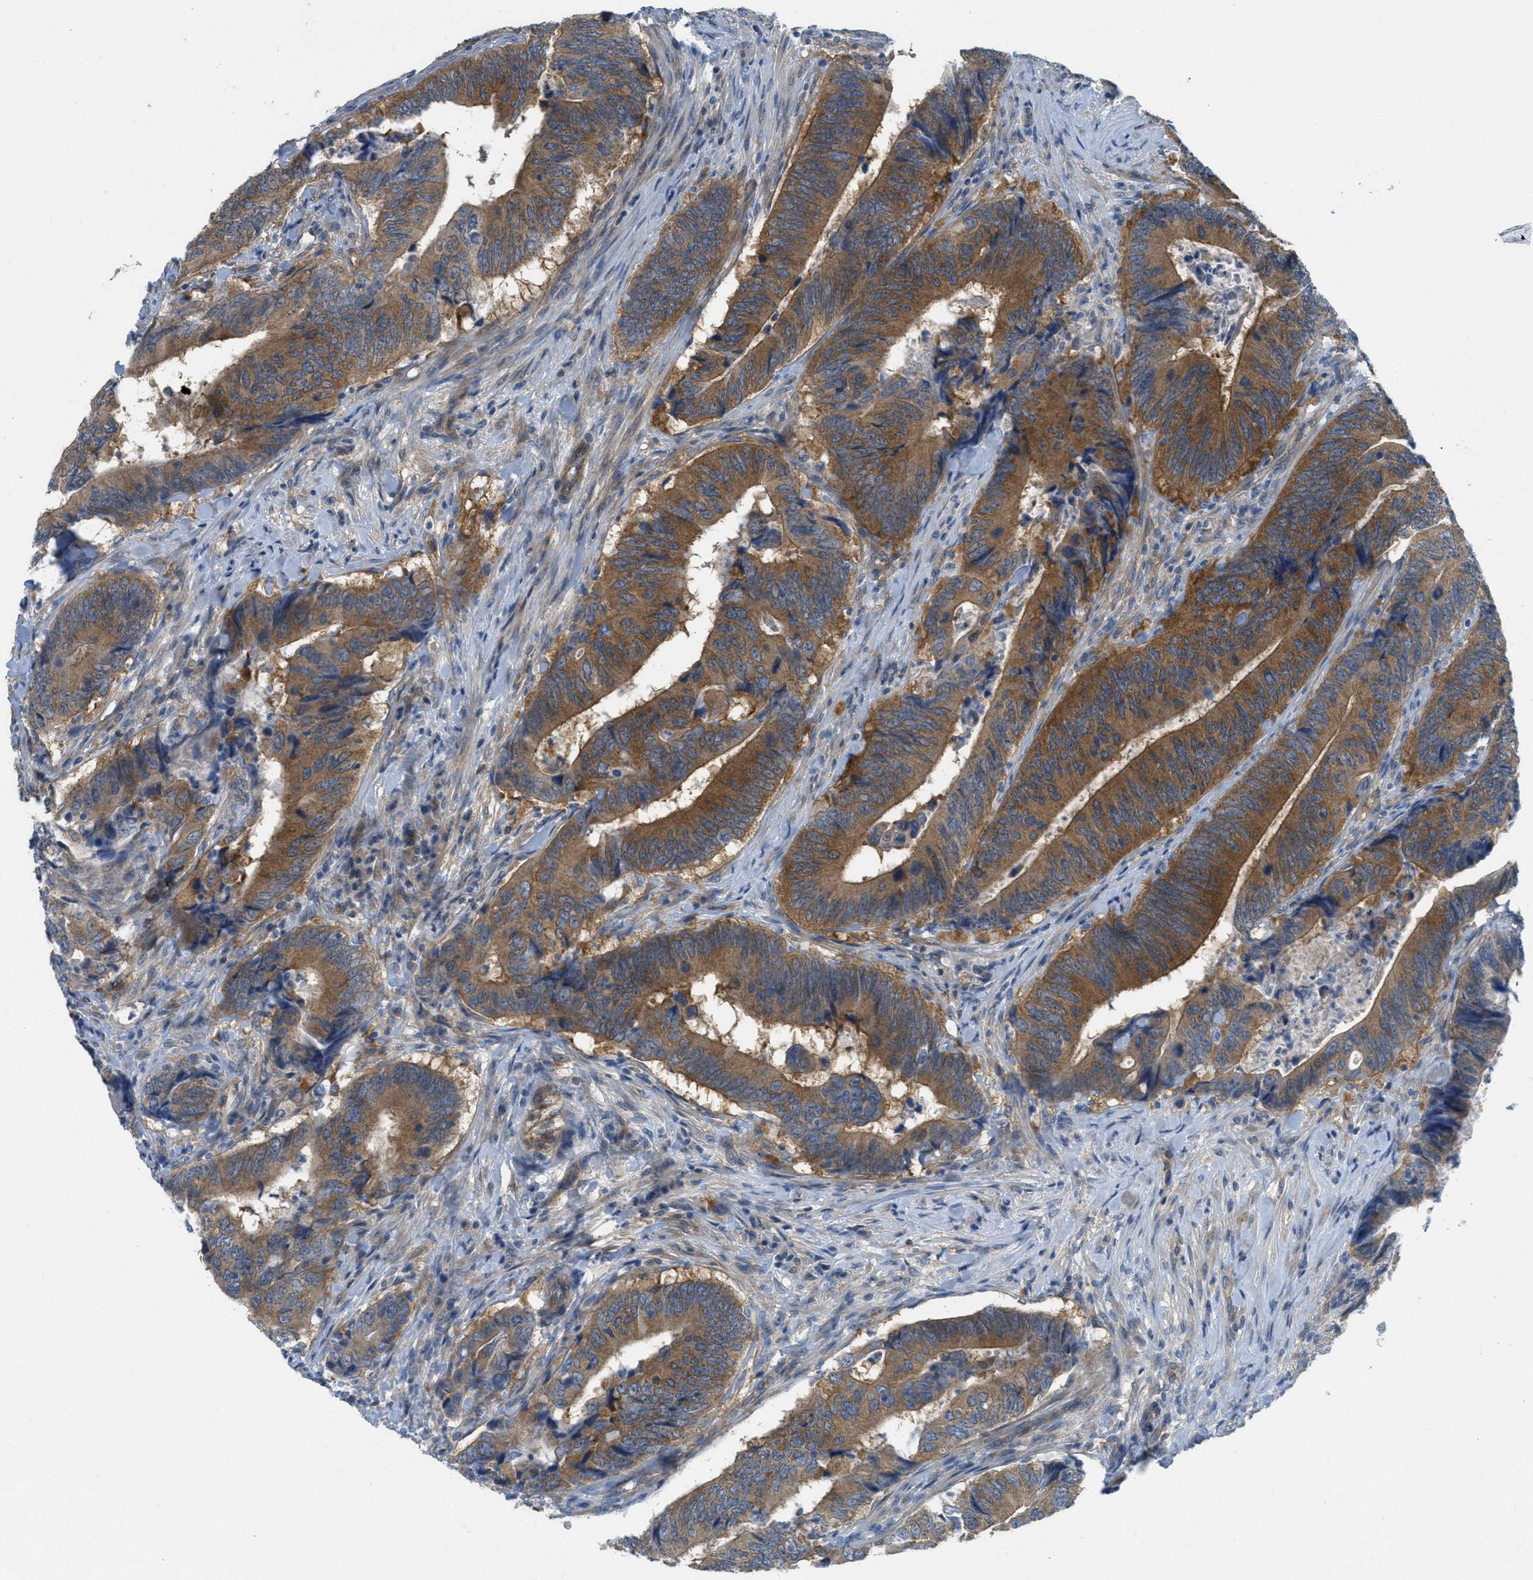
{"staining": {"intensity": "strong", "quantity": ">75%", "location": "cytoplasmic/membranous"}, "tissue": "colorectal cancer", "cell_type": "Tumor cells", "image_type": "cancer", "snomed": [{"axis": "morphology", "description": "Normal tissue, NOS"}, {"axis": "morphology", "description": "Adenocarcinoma, NOS"}, {"axis": "topography", "description": "Colon"}], "caption": "Immunohistochemistry (IHC) staining of colorectal adenocarcinoma, which reveals high levels of strong cytoplasmic/membranous expression in about >75% of tumor cells indicating strong cytoplasmic/membranous protein staining. The staining was performed using DAB (brown) for protein detection and nuclei were counterstained in hematoxylin (blue).", "gene": "ZFYVE9", "patient": {"sex": "male", "age": 56}}